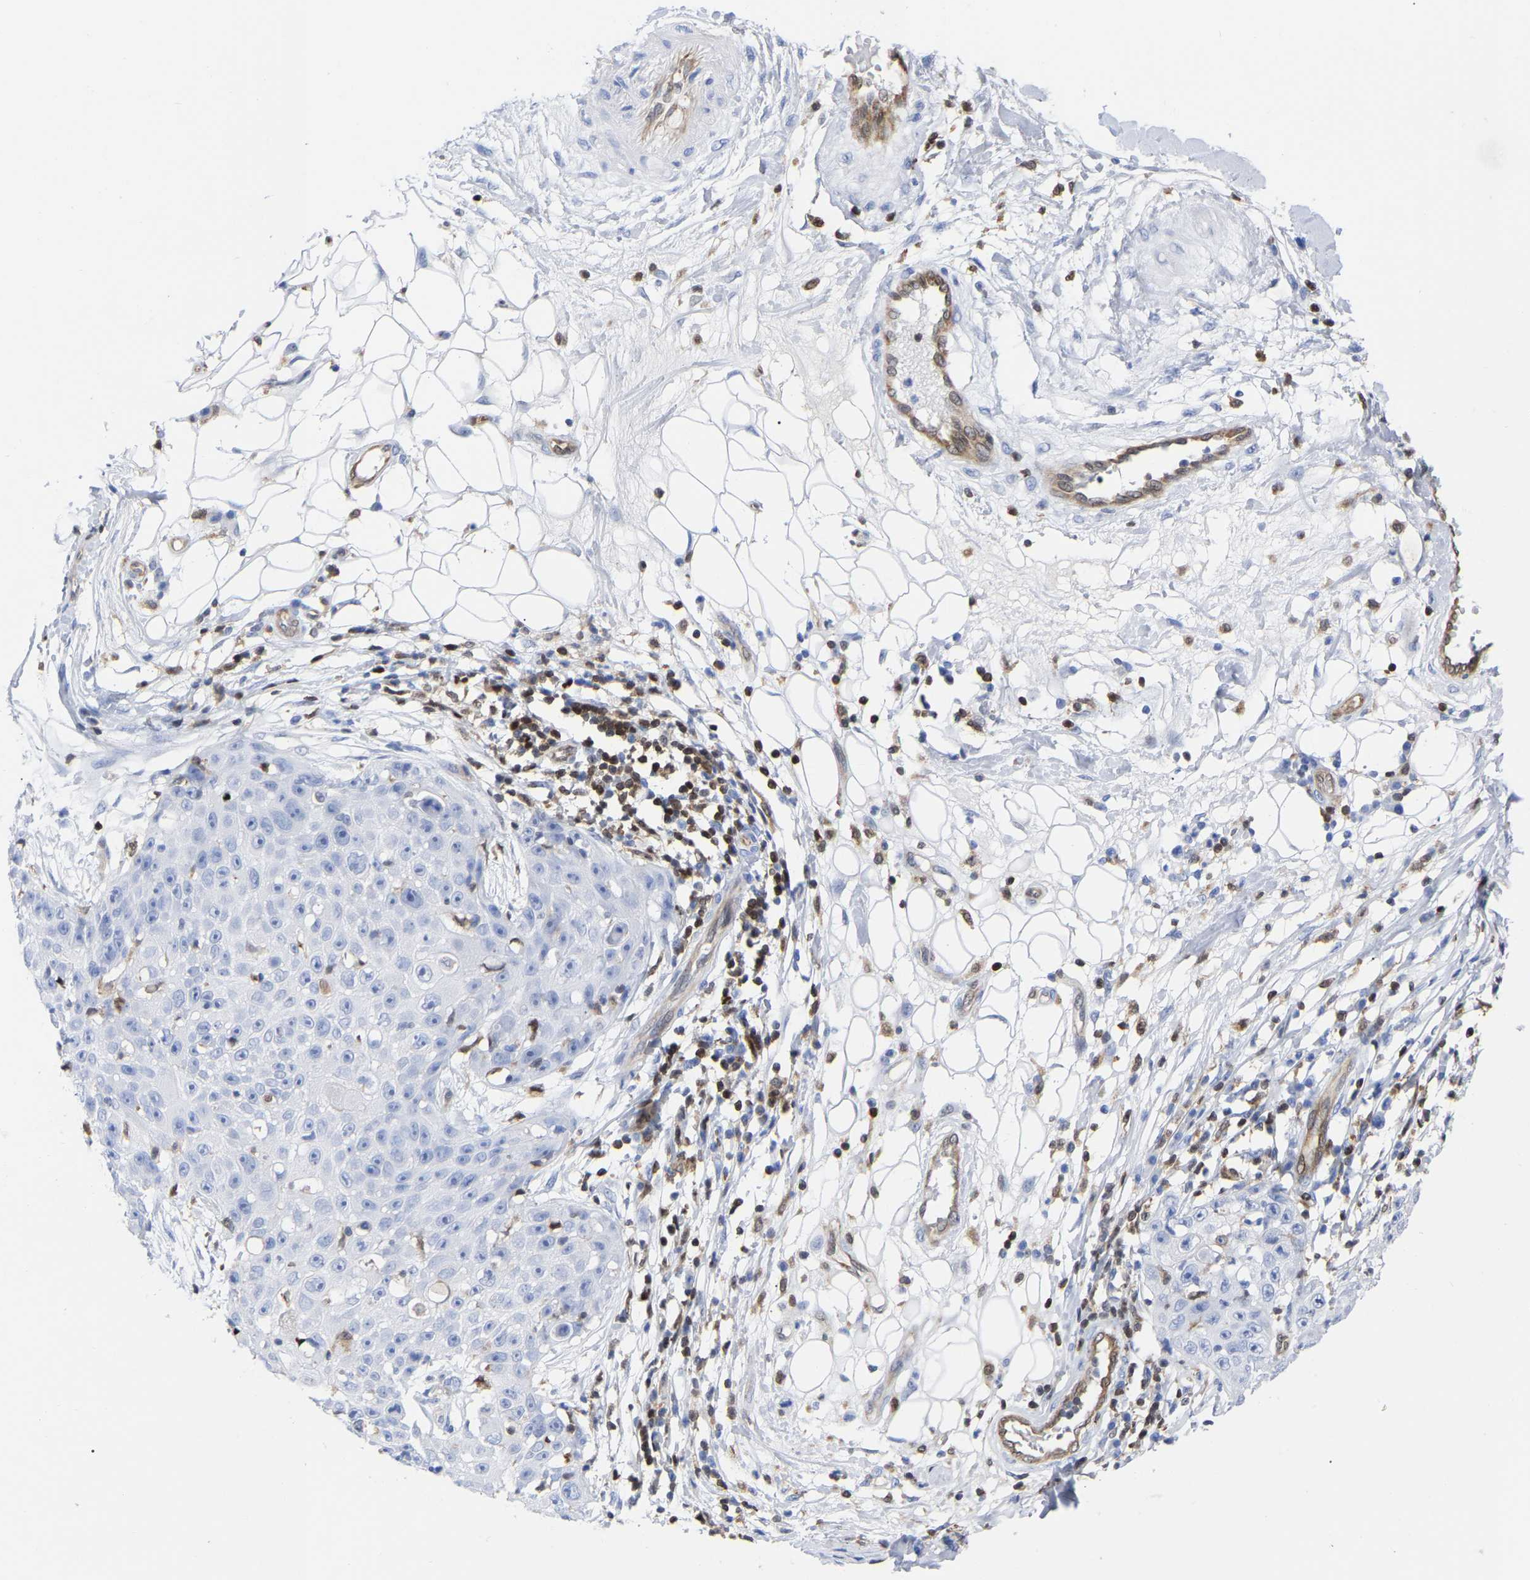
{"staining": {"intensity": "negative", "quantity": "none", "location": "none"}, "tissue": "skin cancer", "cell_type": "Tumor cells", "image_type": "cancer", "snomed": [{"axis": "morphology", "description": "Squamous cell carcinoma, NOS"}, {"axis": "topography", "description": "Skin"}], "caption": "This histopathology image is of skin cancer (squamous cell carcinoma) stained with immunohistochemistry (IHC) to label a protein in brown with the nuclei are counter-stained blue. There is no expression in tumor cells.", "gene": "GIMAP4", "patient": {"sex": "male", "age": 86}}